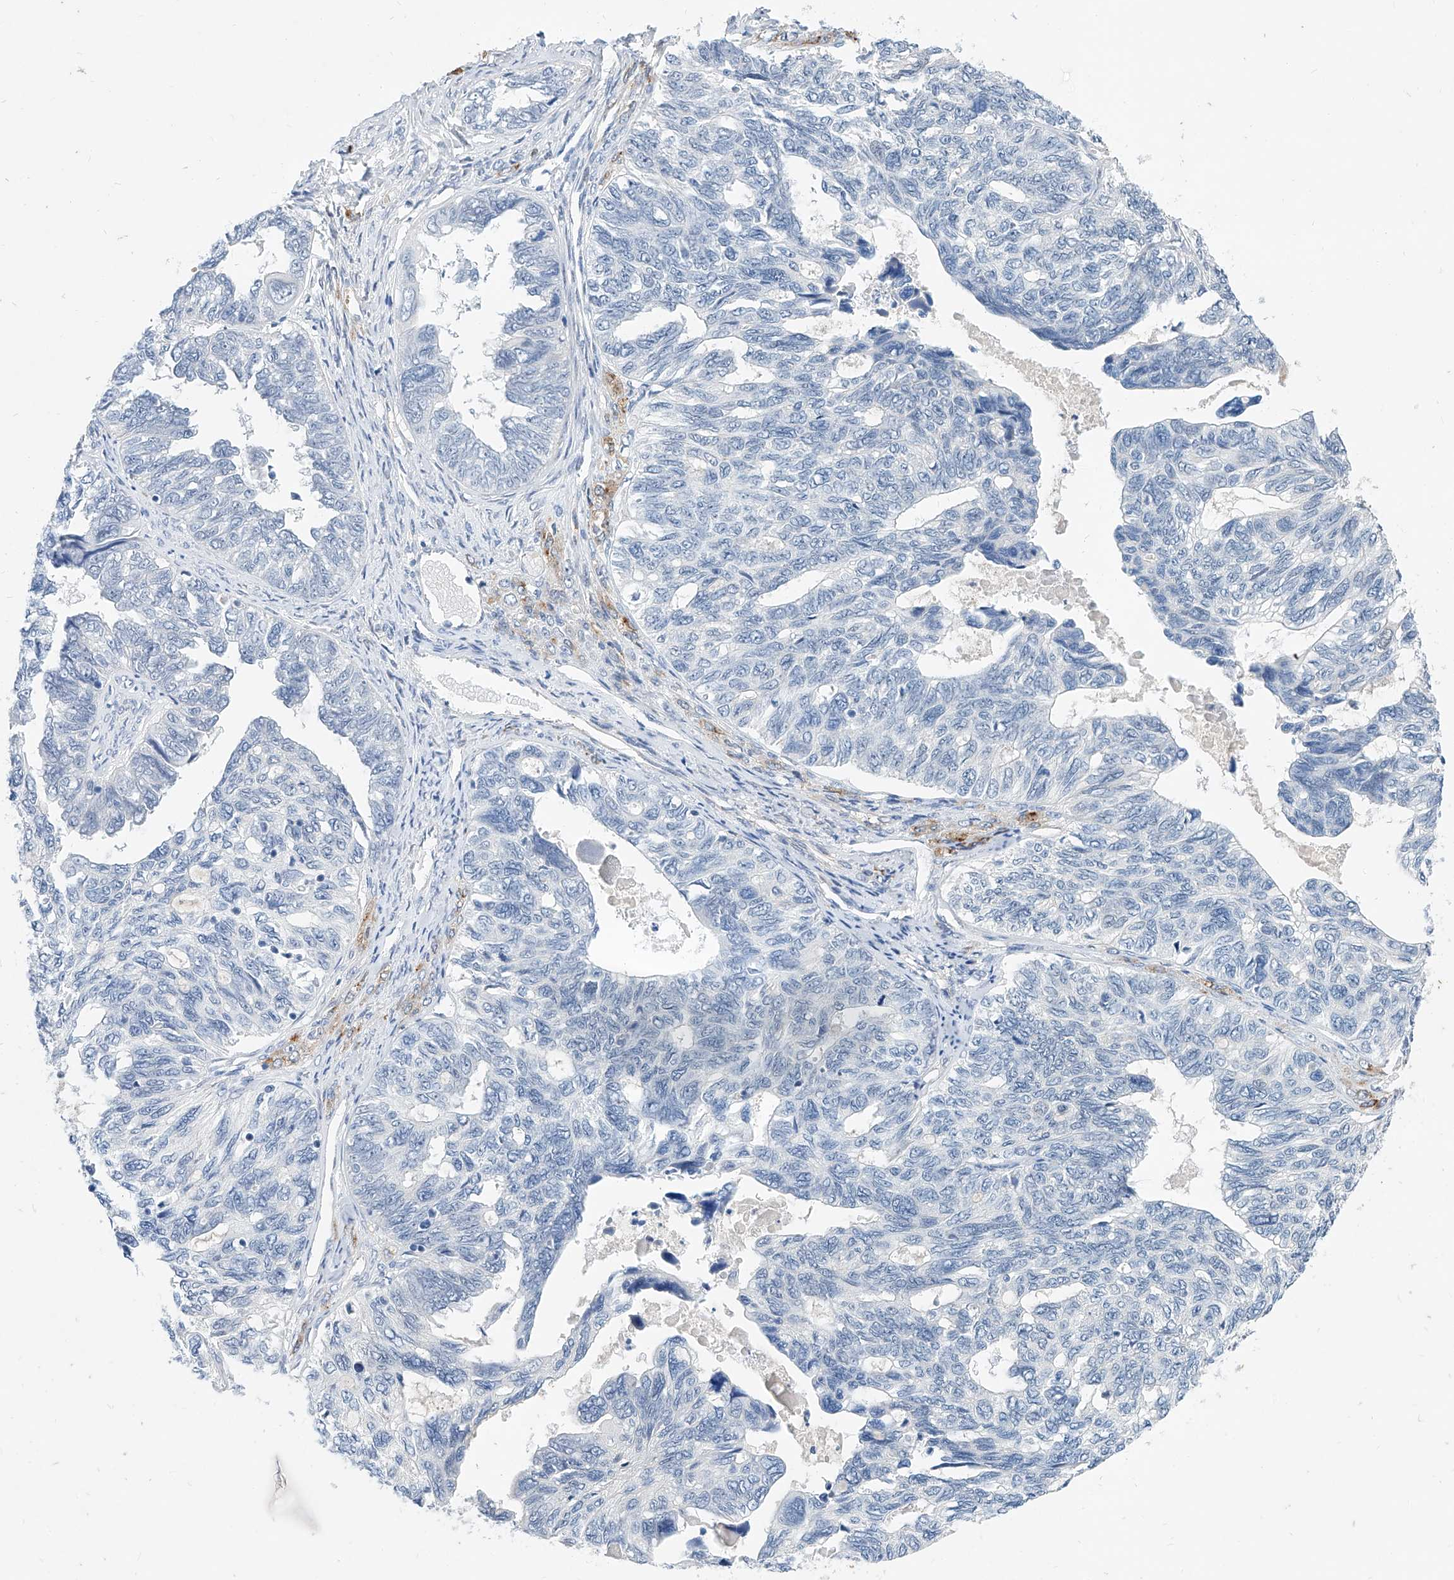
{"staining": {"intensity": "negative", "quantity": "none", "location": "none"}, "tissue": "ovarian cancer", "cell_type": "Tumor cells", "image_type": "cancer", "snomed": [{"axis": "morphology", "description": "Cystadenocarcinoma, serous, NOS"}, {"axis": "topography", "description": "Ovary"}], "caption": "The image displays no staining of tumor cells in serous cystadenocarcinoma (ovarian).", "gene": "BPTF", "patient": {"sex": "female", "age": 79}}